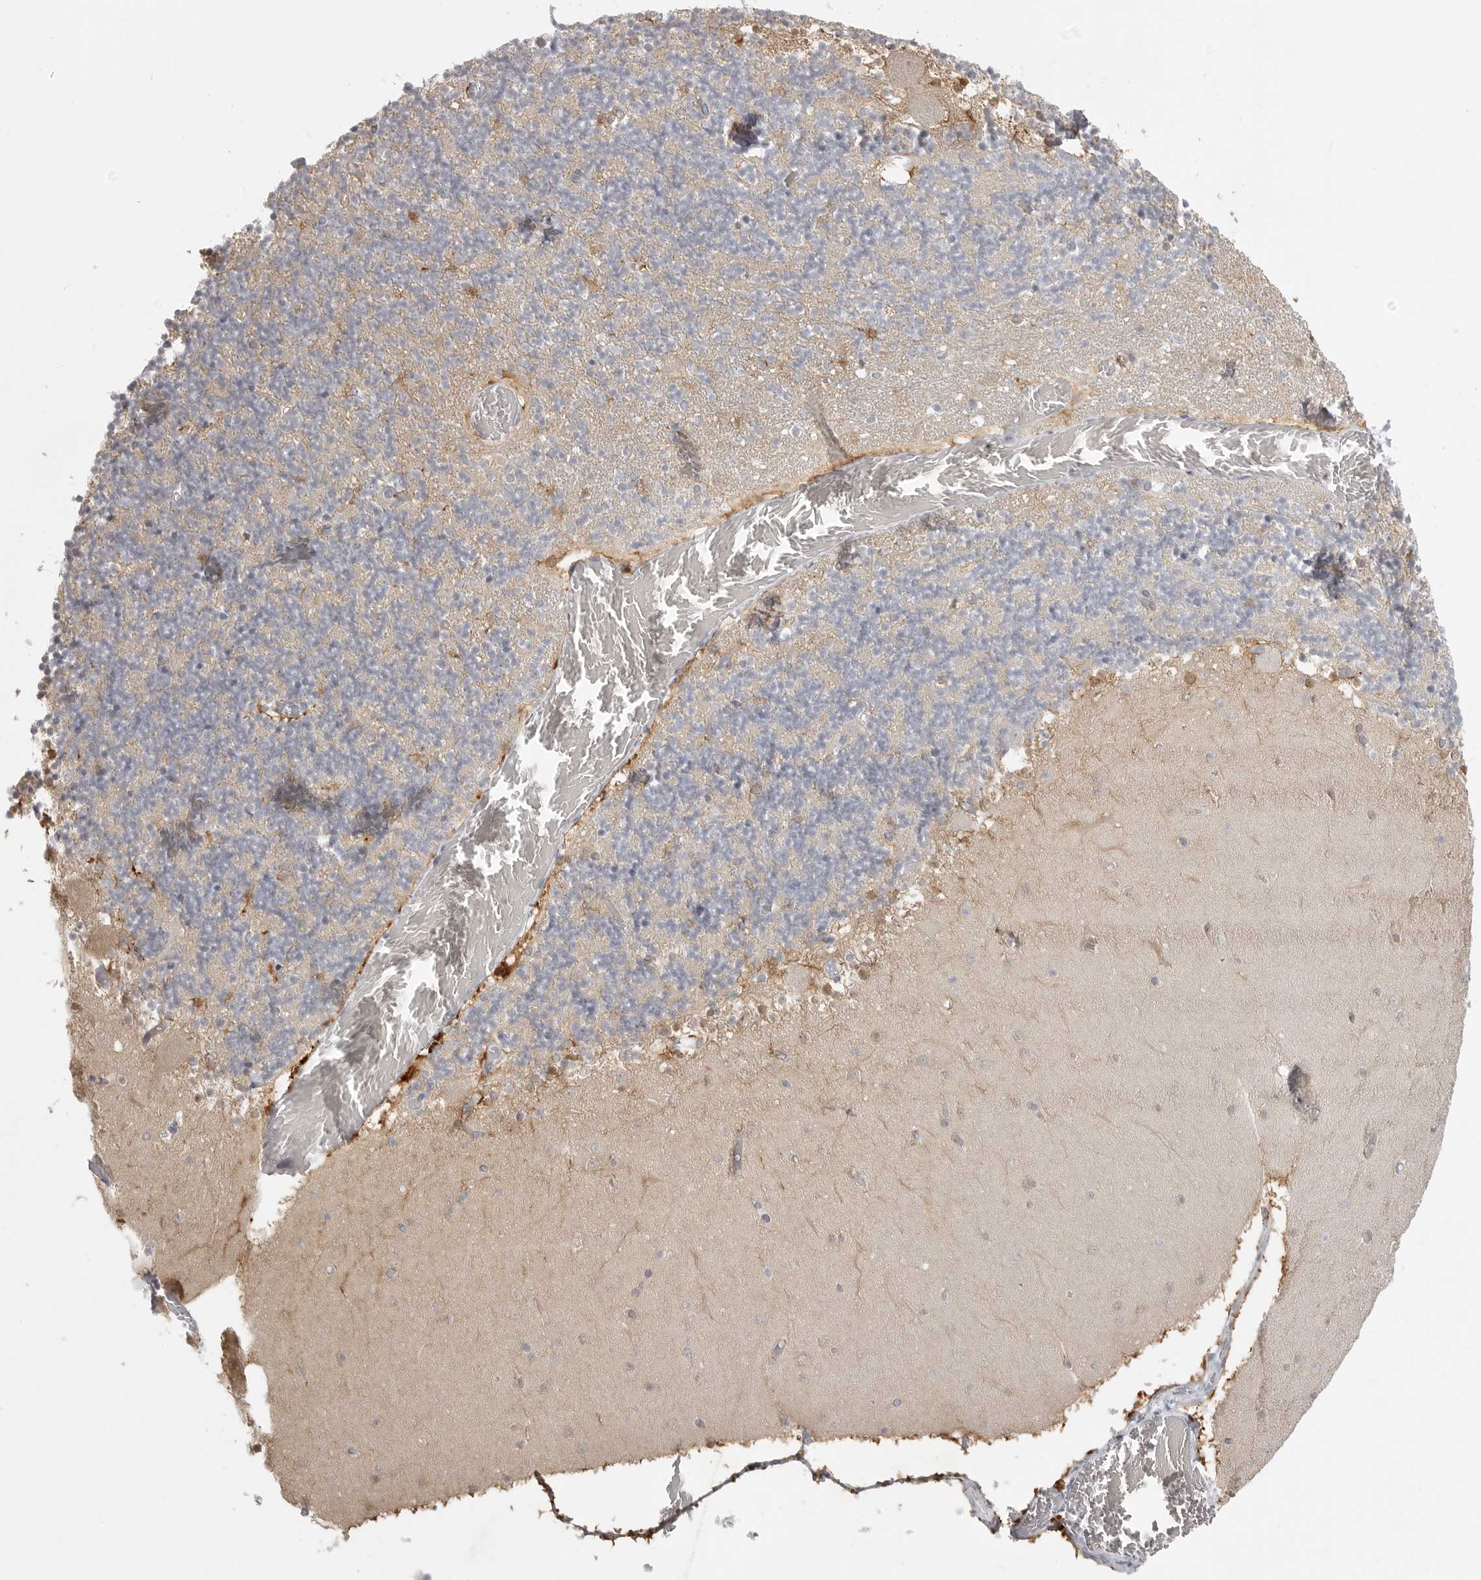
{"staining": {"intensity": "negative", "quantity": "none", "location": "none"}, "tissue": "cerebellum", "cell_type": "Cells in granular layer", "image_type": "normal", "snomed": [{"axis": "morphology", "description": "Normal tissue, NOS"}, {"axis": "topography", "description": "Cerebellum"}], "caption": "IHC of normal cerebellum demonstrates no positivity in cells in granular layer.", "gene": "TCTN3", "patient": {"sex": "female", "age": 28}}